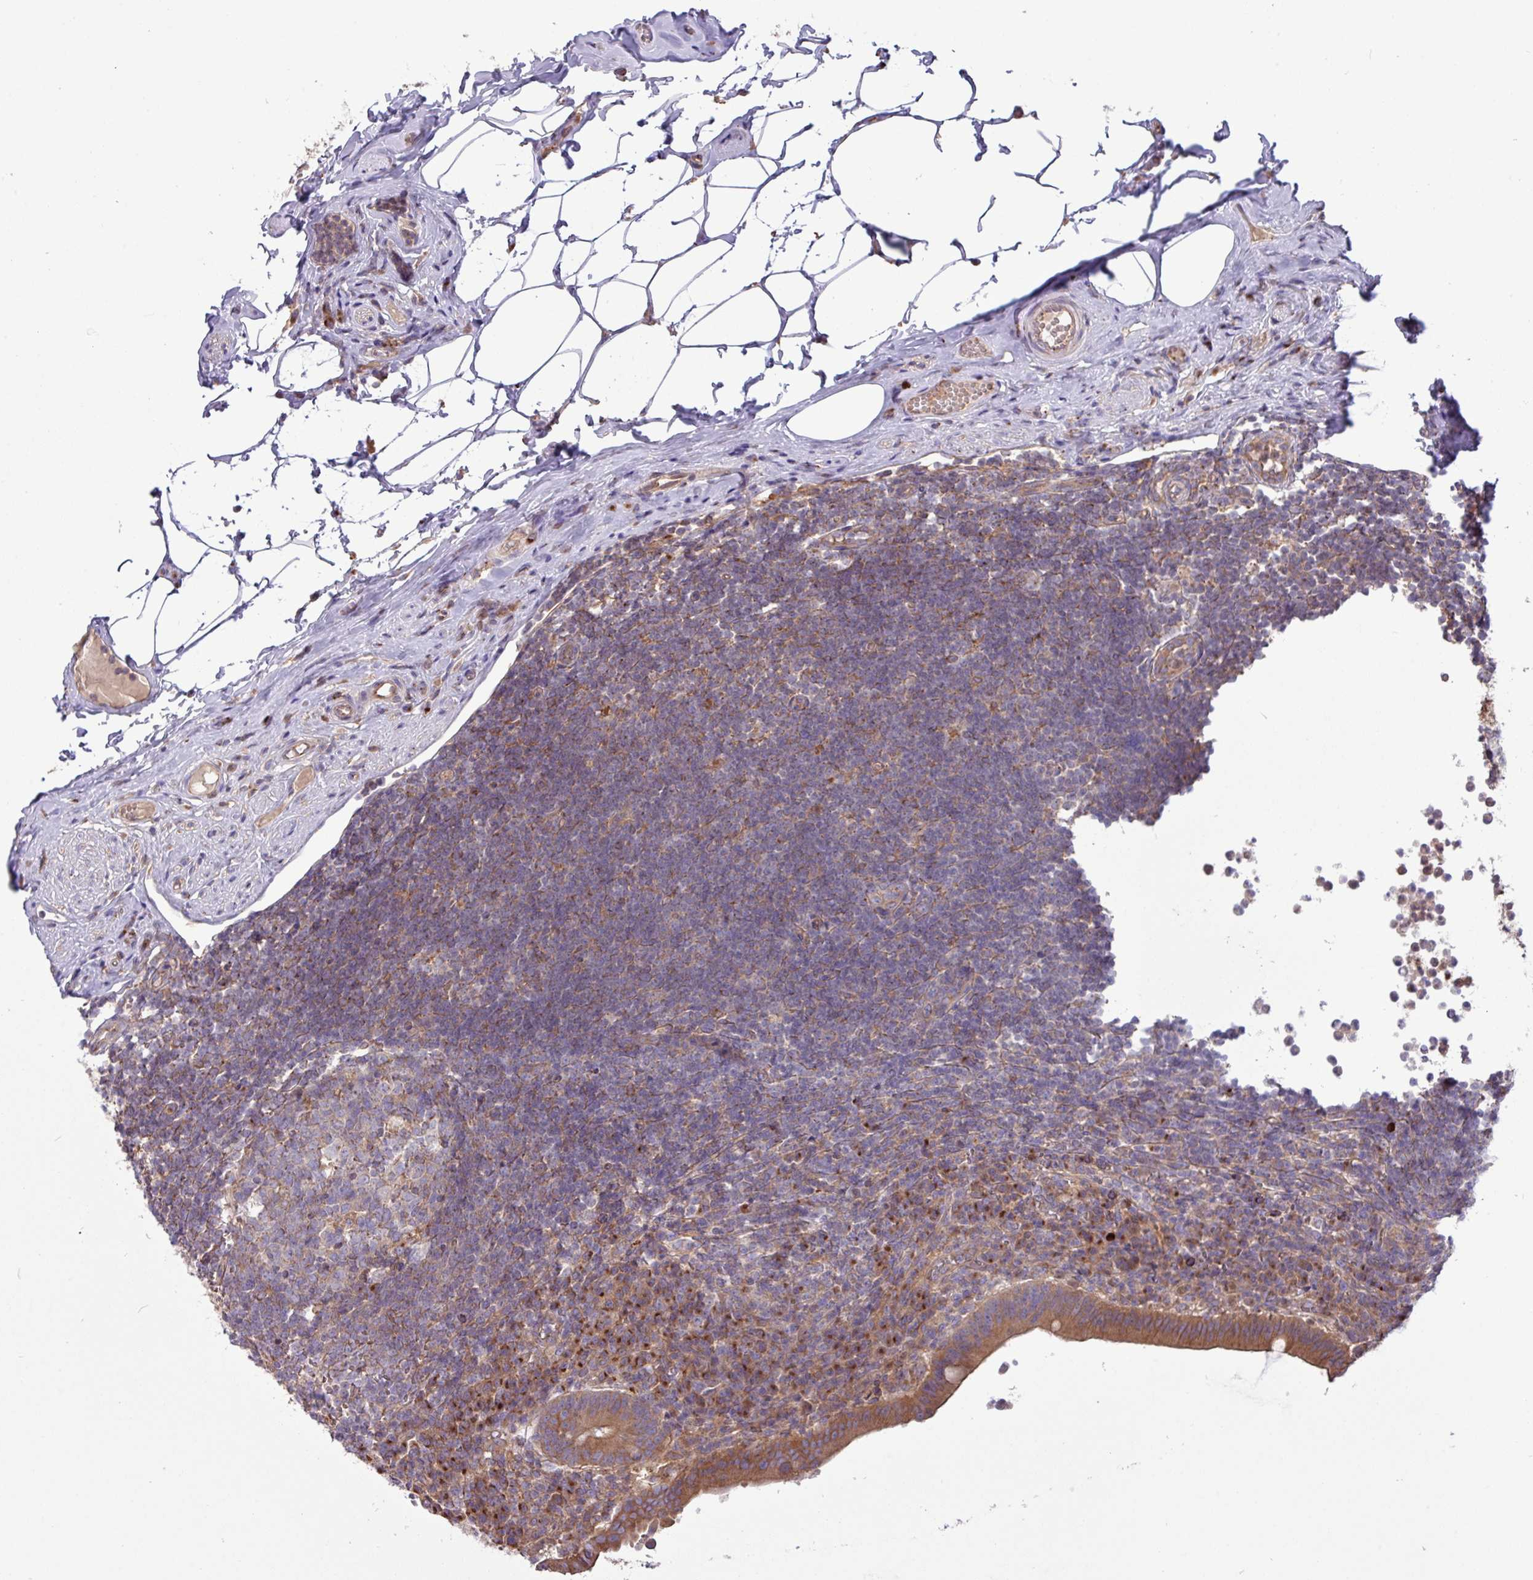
{"staining": {"intensity": "moderate", "quantity": ">75%", "location": "cytoplasmic/membranous"}, "tissue": "appendix", "cell_type": "Glandular cells", "image_type": "normal", "snomed": [{"axis": "morphology", "description": "Normal tissue, NOS"}, {"axis": "topography", "description": "Appendix"}], "caption": "Appendix stained with IHC displays moderate cytoplasmic/membranous positivity in about >75% of glandular cells.", "gene": "RAB19", "patient": {"sex": "female", "age": 56}}